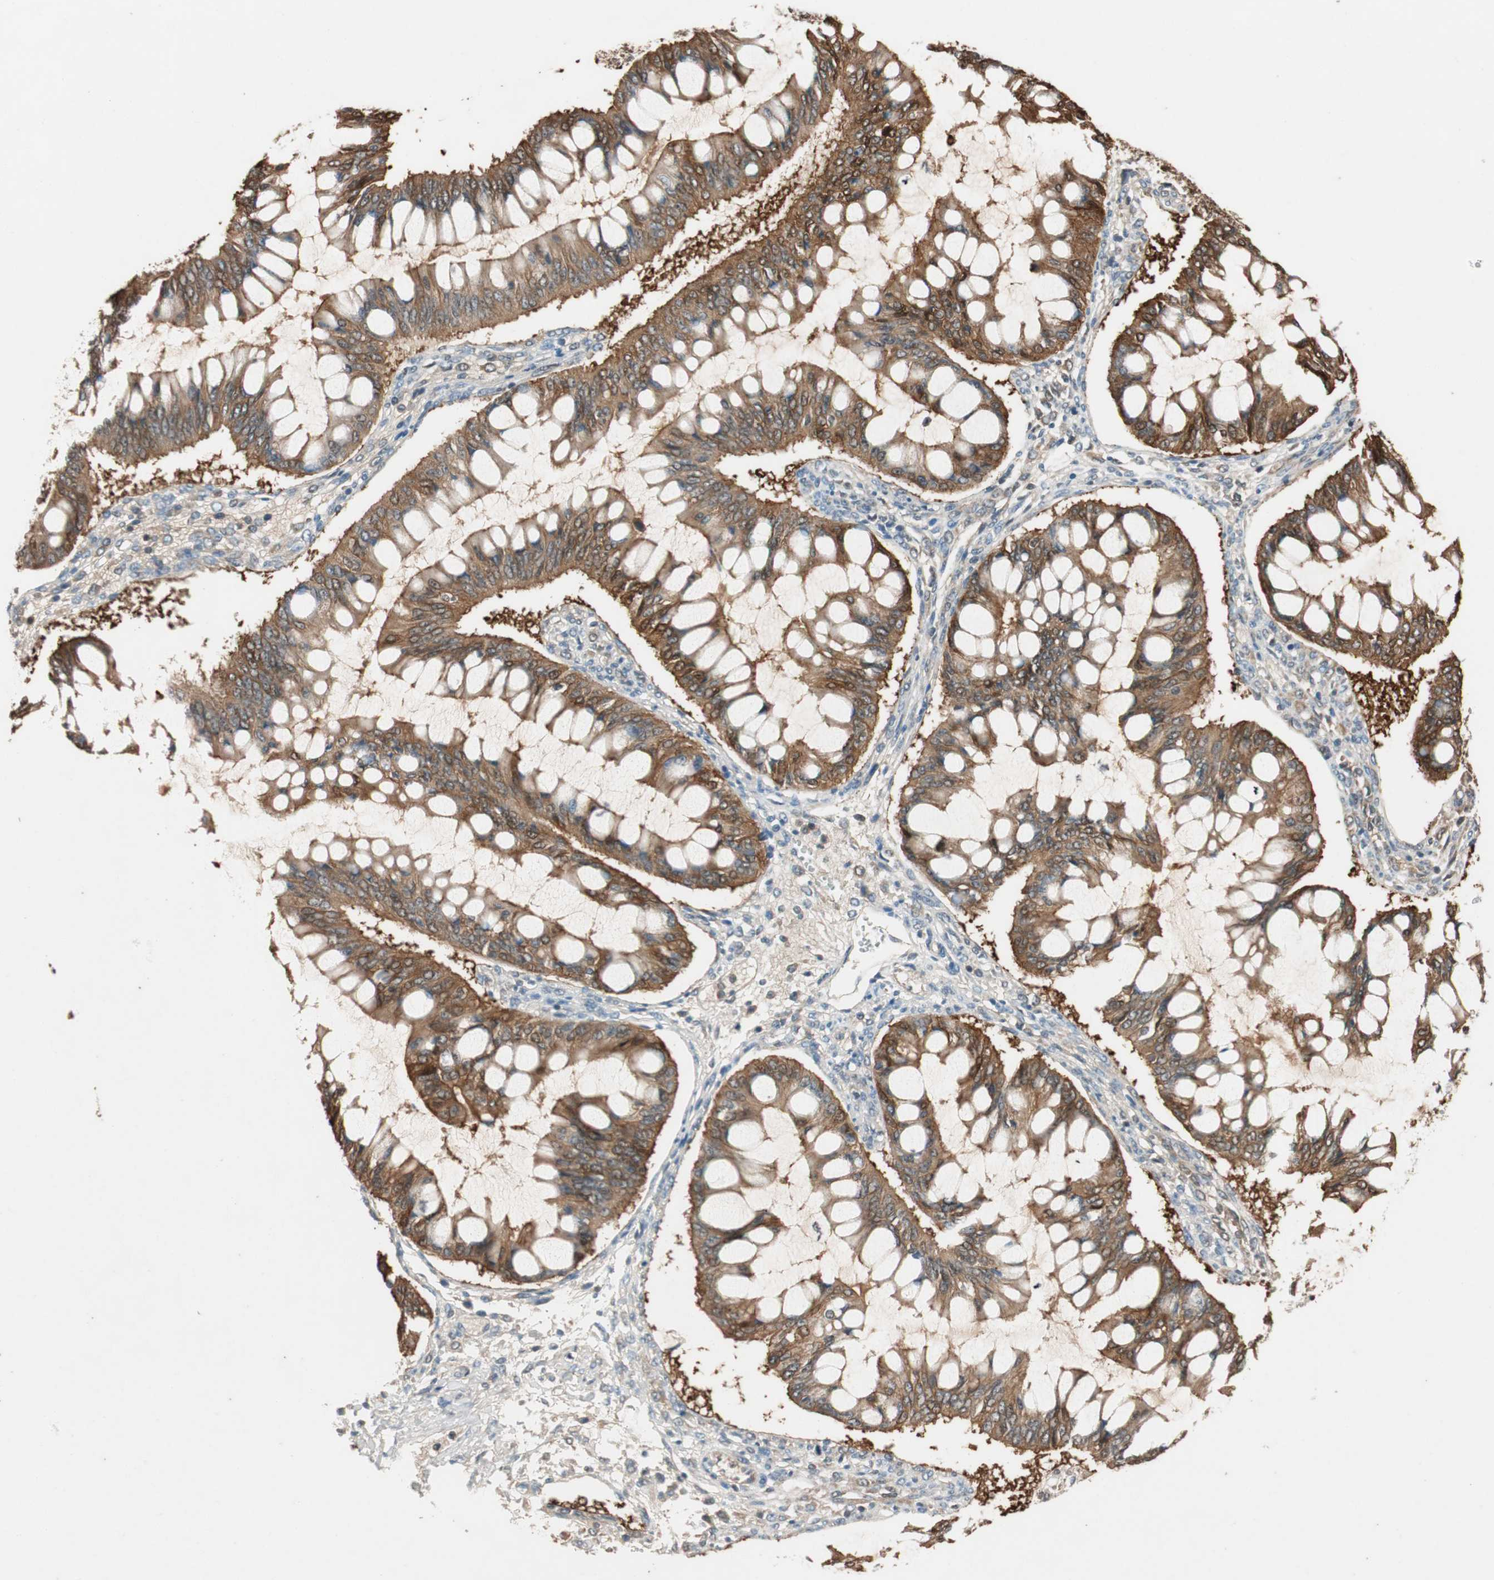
{"staining": {"intensity": "moderate", "quantity": ">75%", "location": "cytoplasmic/membranous"}, "tissue": "ovarian cancer", "cell_type": "Tumor cells", "image_type": "cancer", "snomed": [{"axis": "morphology", "description": "Cystadenocarcinoma, mucinous, NOS"}, {"axis": "topography", "description": "Ovary"}], "caption": "Human mucinous cystadenocarcinoma (ovarian) stained with a brown dye demonstrates moderate cytoplasmic/membranous positive staining in approximately >75% of tumor cells.", "gene": "SERPINB5", "patient": {"sex": "female", "age": 73}}